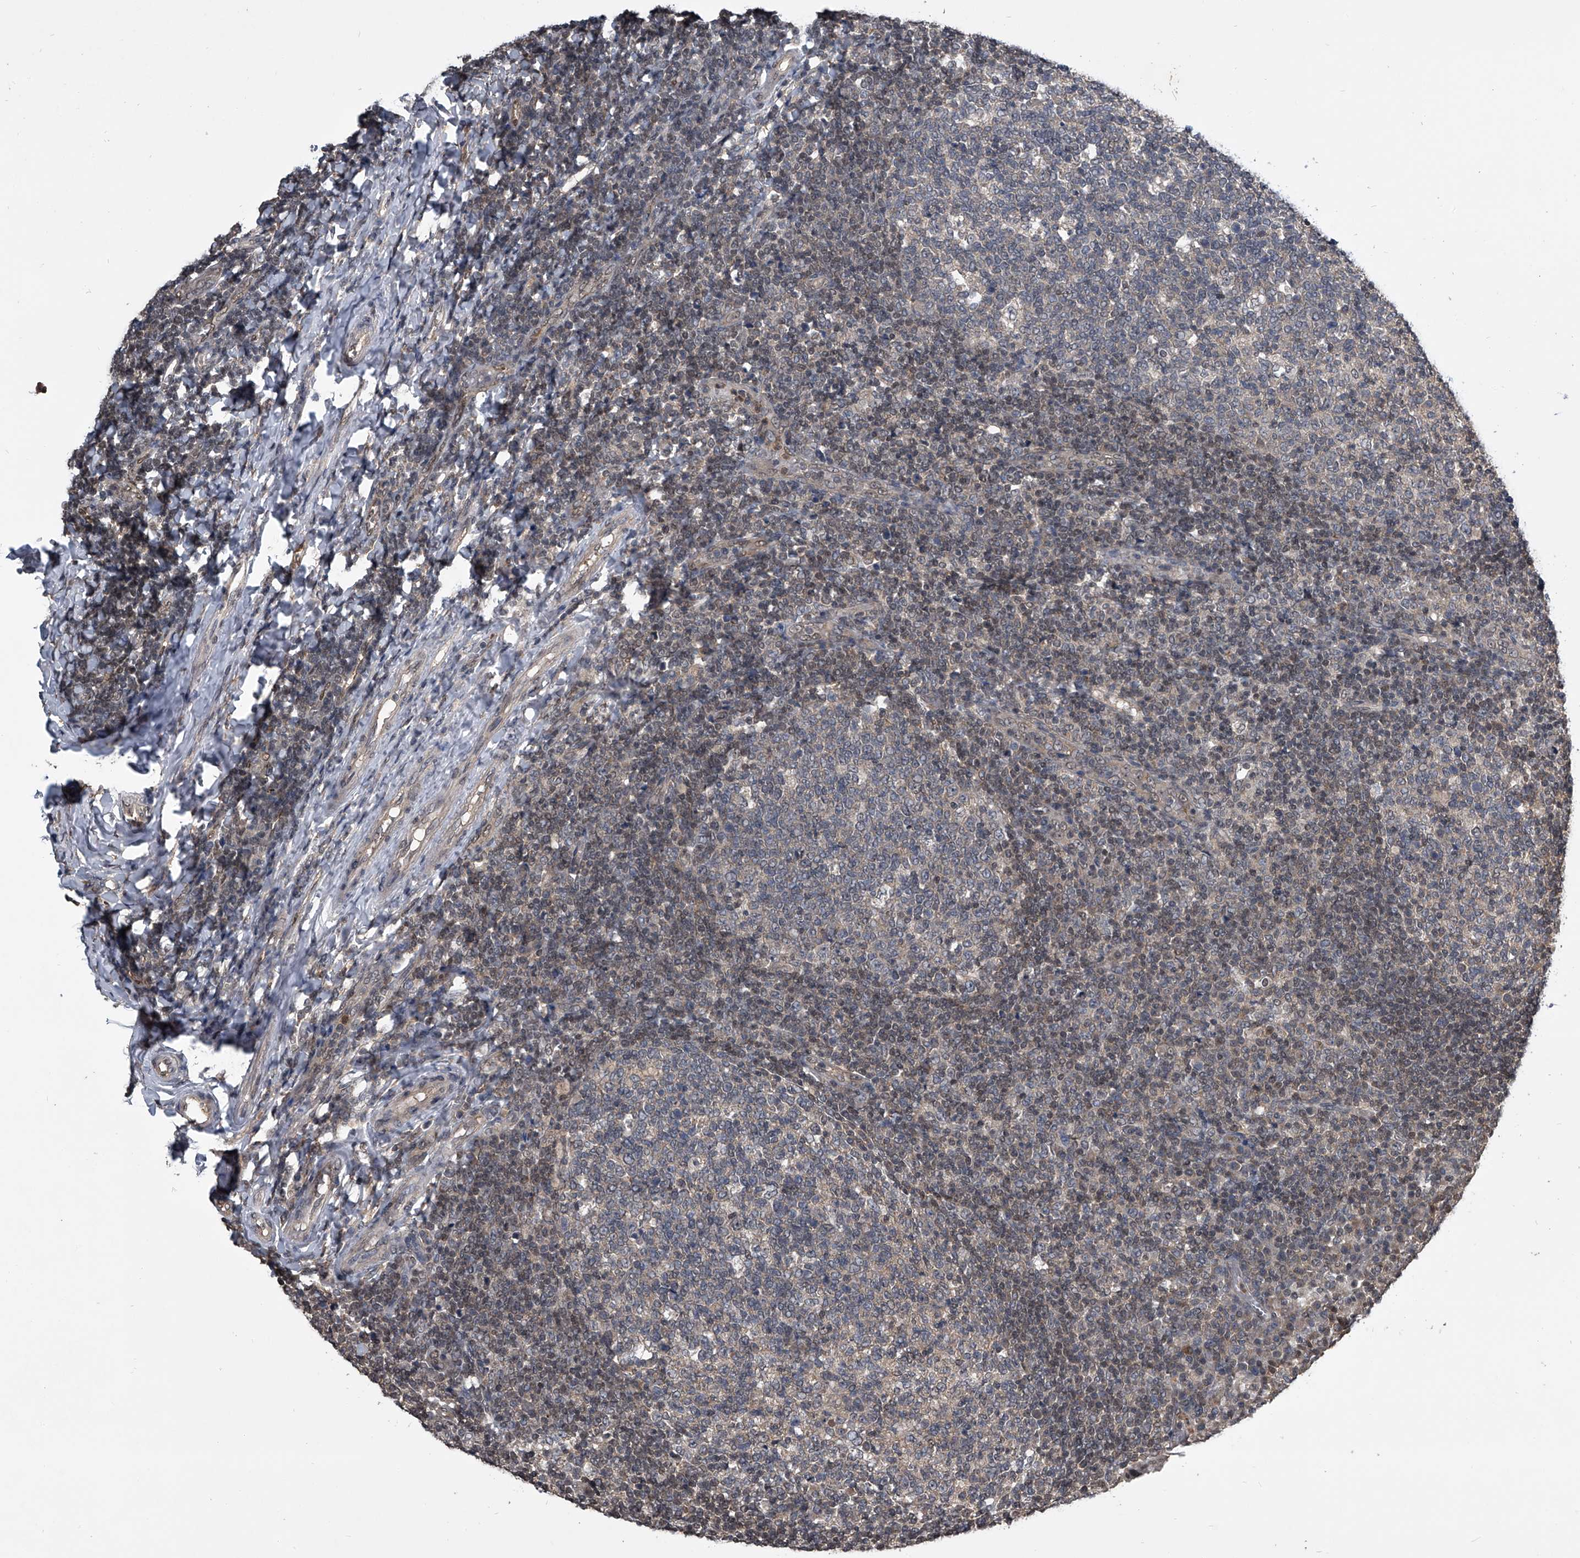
{"staining": {"intensity": "weak", "quantity": "25%-75%", "location": "cytoplasmic/membranous"}, "tissue": "tonsil", "cell_type": "Germinal center cells", "image_type": "normal", "snomed": [{"axis": "morphology", "description": "Normal tissue, NOS"}, {"axis": "topography", "description": "Tonsil"}], "caption": "The image shows immunohistochemical staining of benign tonsil. There is weak cytoplasmic/membranous positivity is identified in about 25%-75% of germinal center cells.", "gene": "TSNAX", "patient": {"sex": "female", "age": 19}}